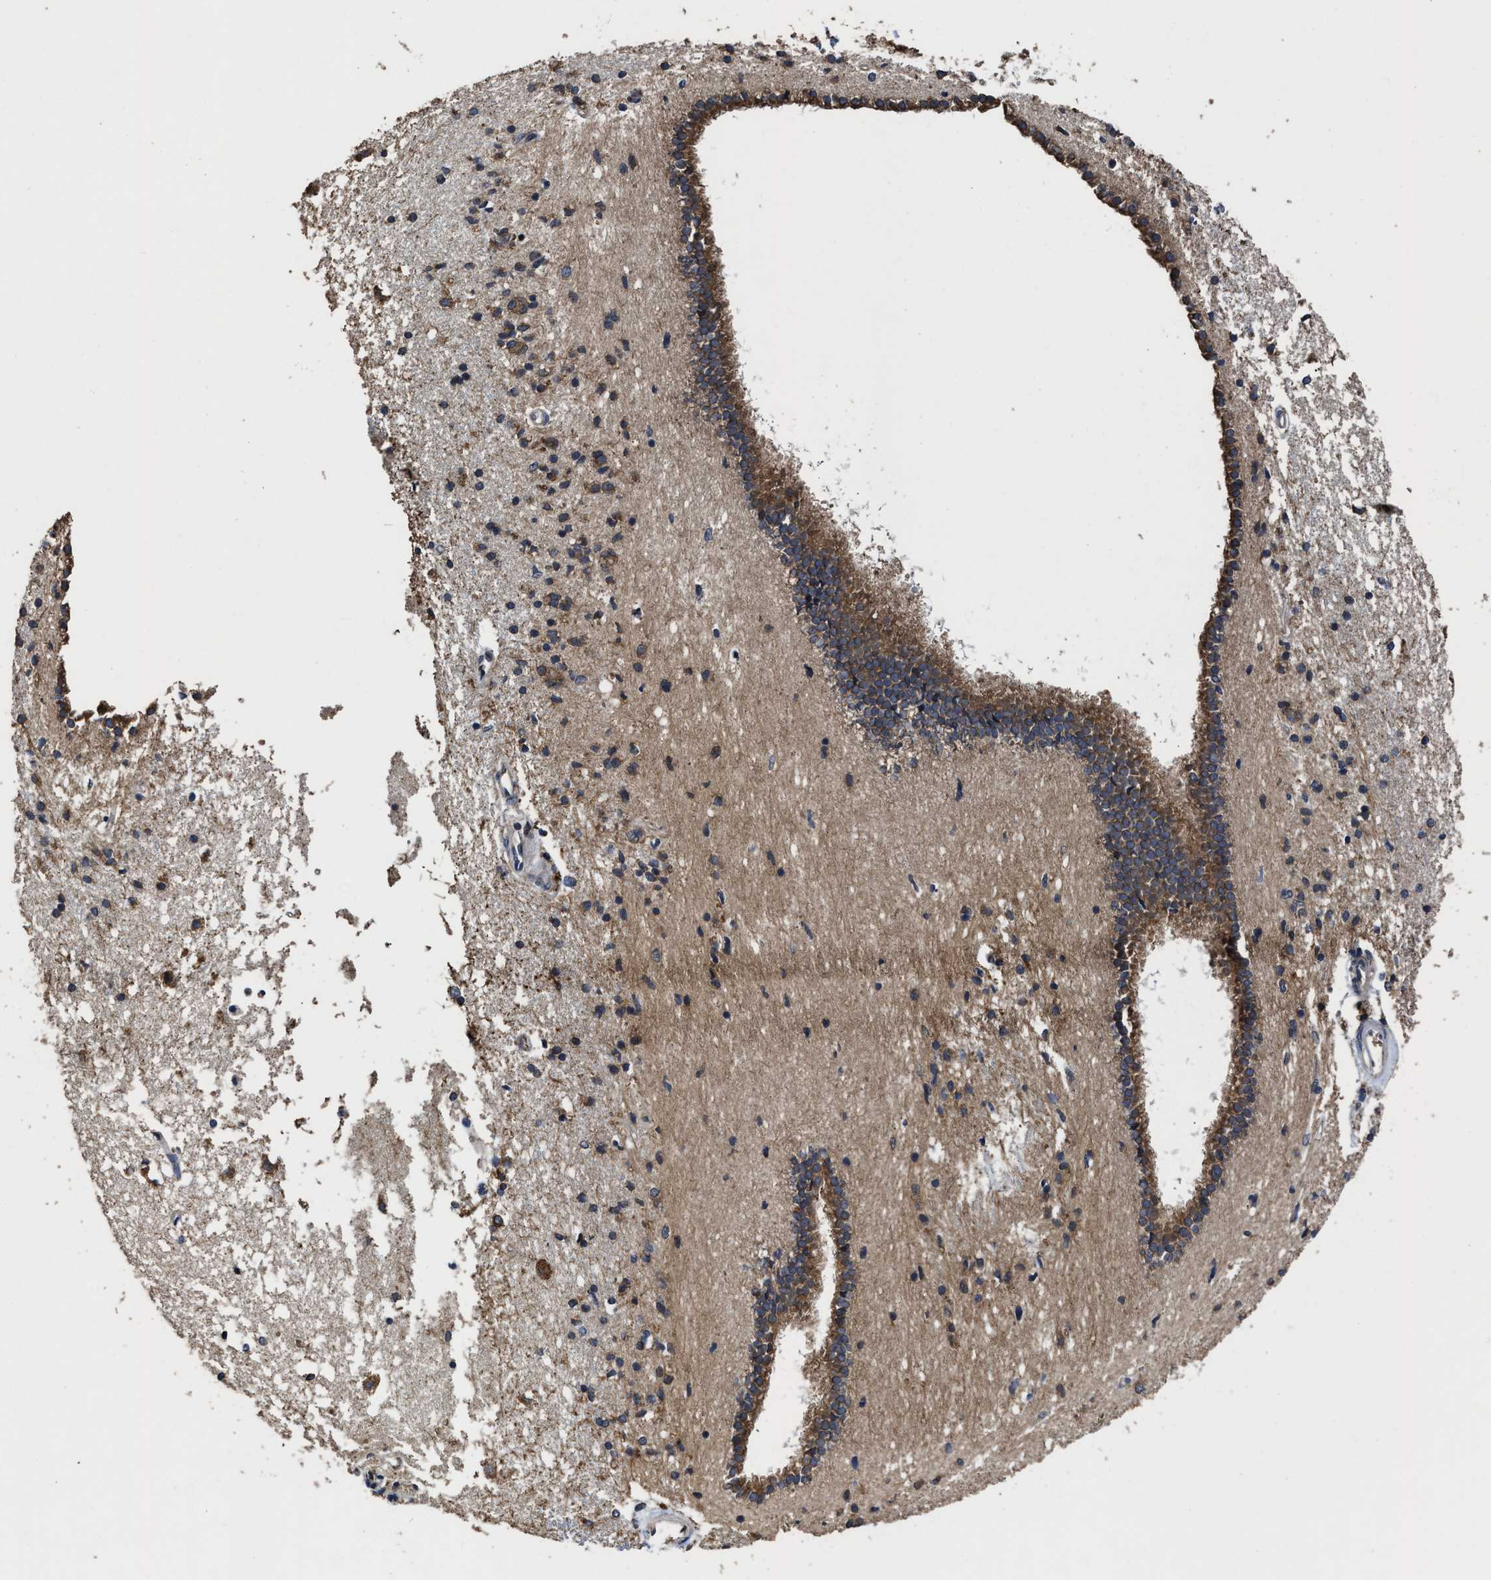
{"staining": {"intensity": "moderate", "quantity": ">75%", "location": "cytoplasmic/membranous"}, "tissue": "caudate", "cell_type": "Glial cells", "image_type": "normal", "snomed": [{"axis": "morphology", "description": "Normal tissue, NOS"}, {"axis": "topography", "description": "Lateral ventricle wall"}], "caption": "Caudate stained with DAB (3,3'-diaminobenzidine) immunohistochemistry (IHC) displays medium levels of moderate cytoplasmic/membranous positivity in approximately >75% of glial cells.", "gene": "EBAG9", "patient": {"sex": "male", "age": 45}}